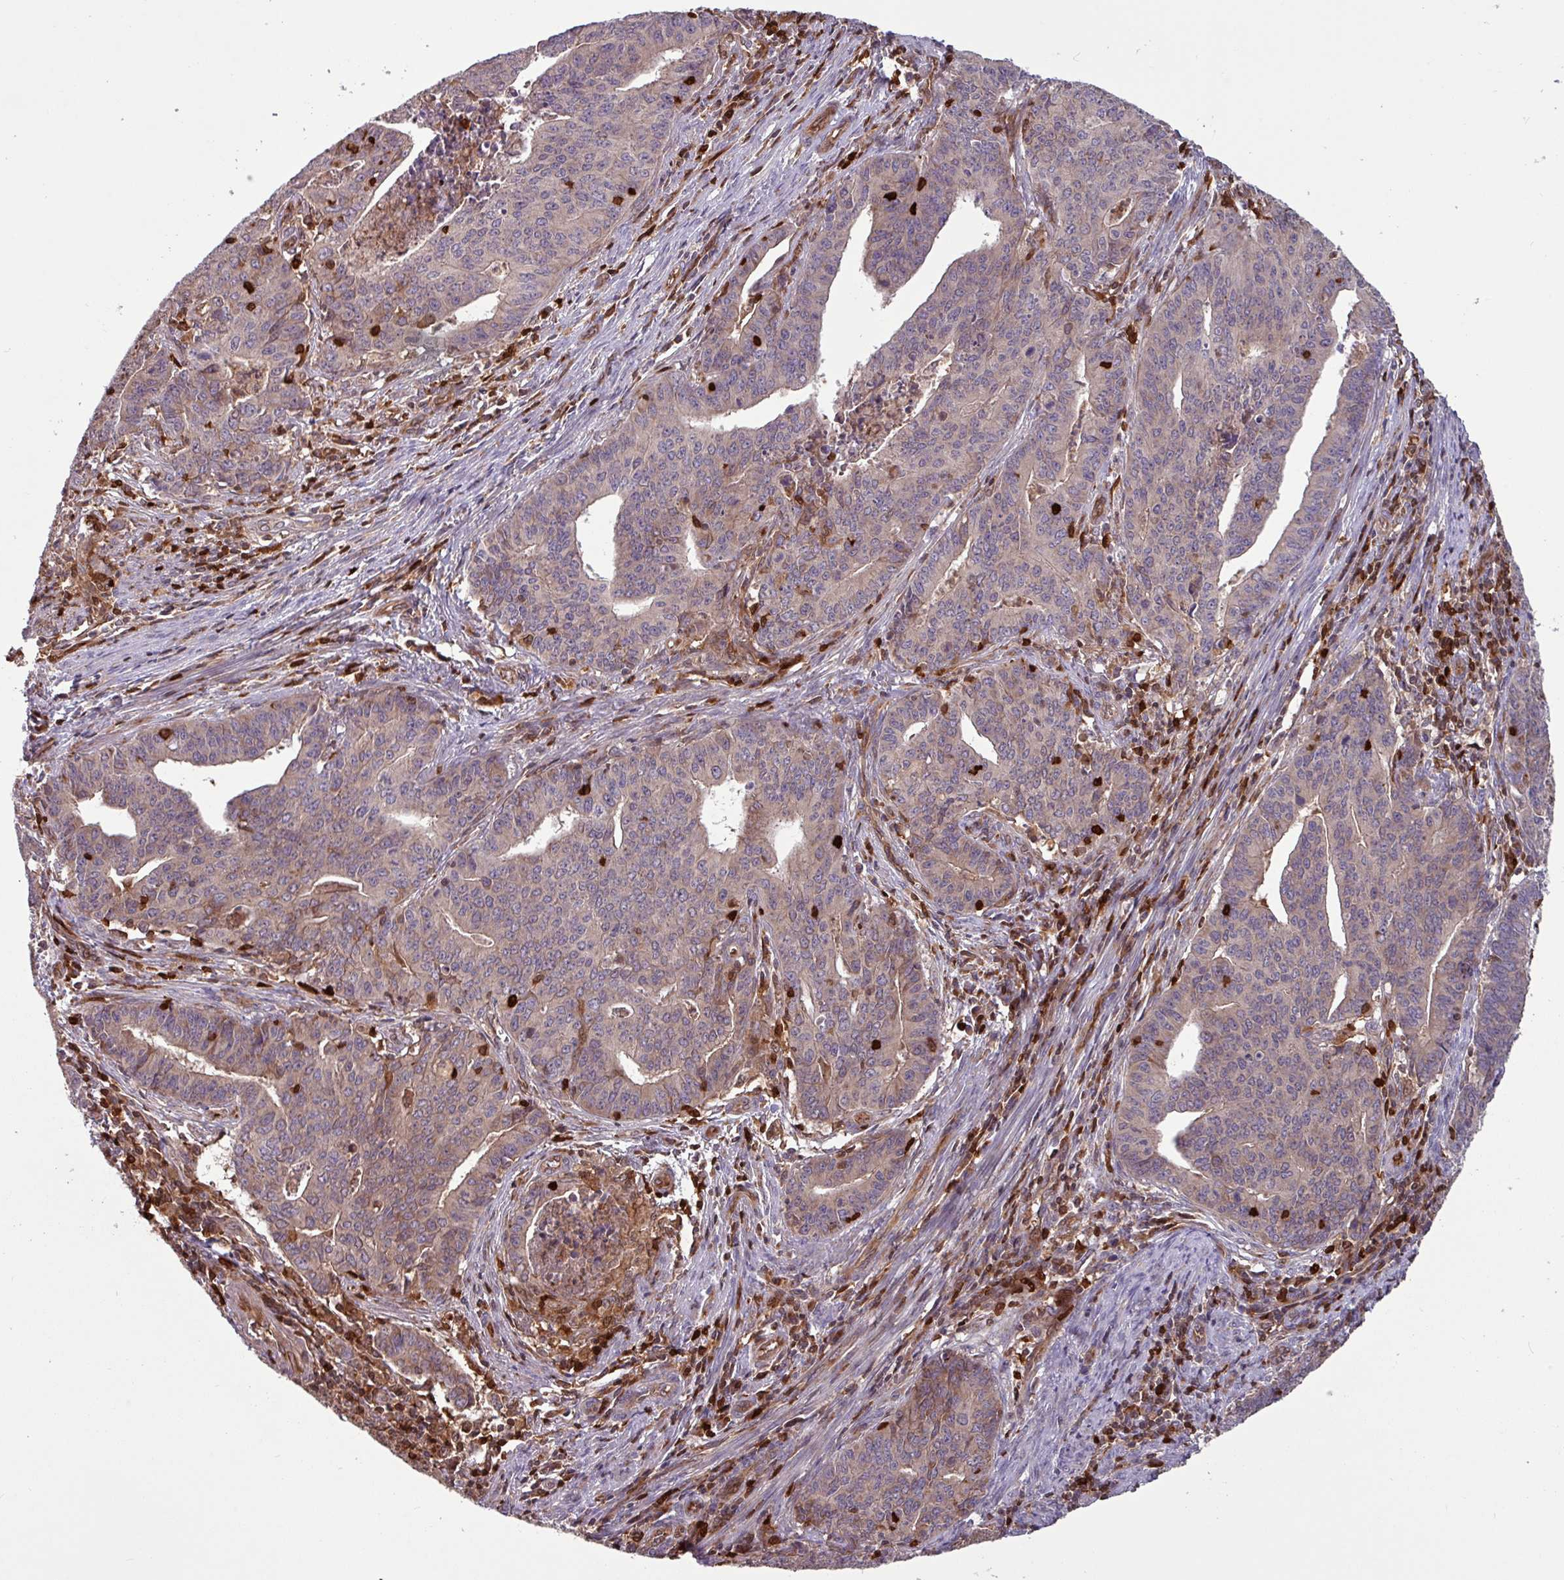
{"staining": {"intensity": "weak", "quantity": "<25%", "location": "cytoplasmic/membranous"}, "tissue": "endometrial cancer", "cell_type": "Tumor cells", "image_type": "cancer", "snomed": [{"axis": "morphology", "description": "Adenocarcinoma, NOS"}, {"axis": "topography", "description": "Endometrium"}], "caption": "The IHC histopathology image has no significant expression in tumor cells of adenocarcinoma (endometrial) tissue.", "gene": "SEC61G", "patient": {"sex": "female", "age": 59}}